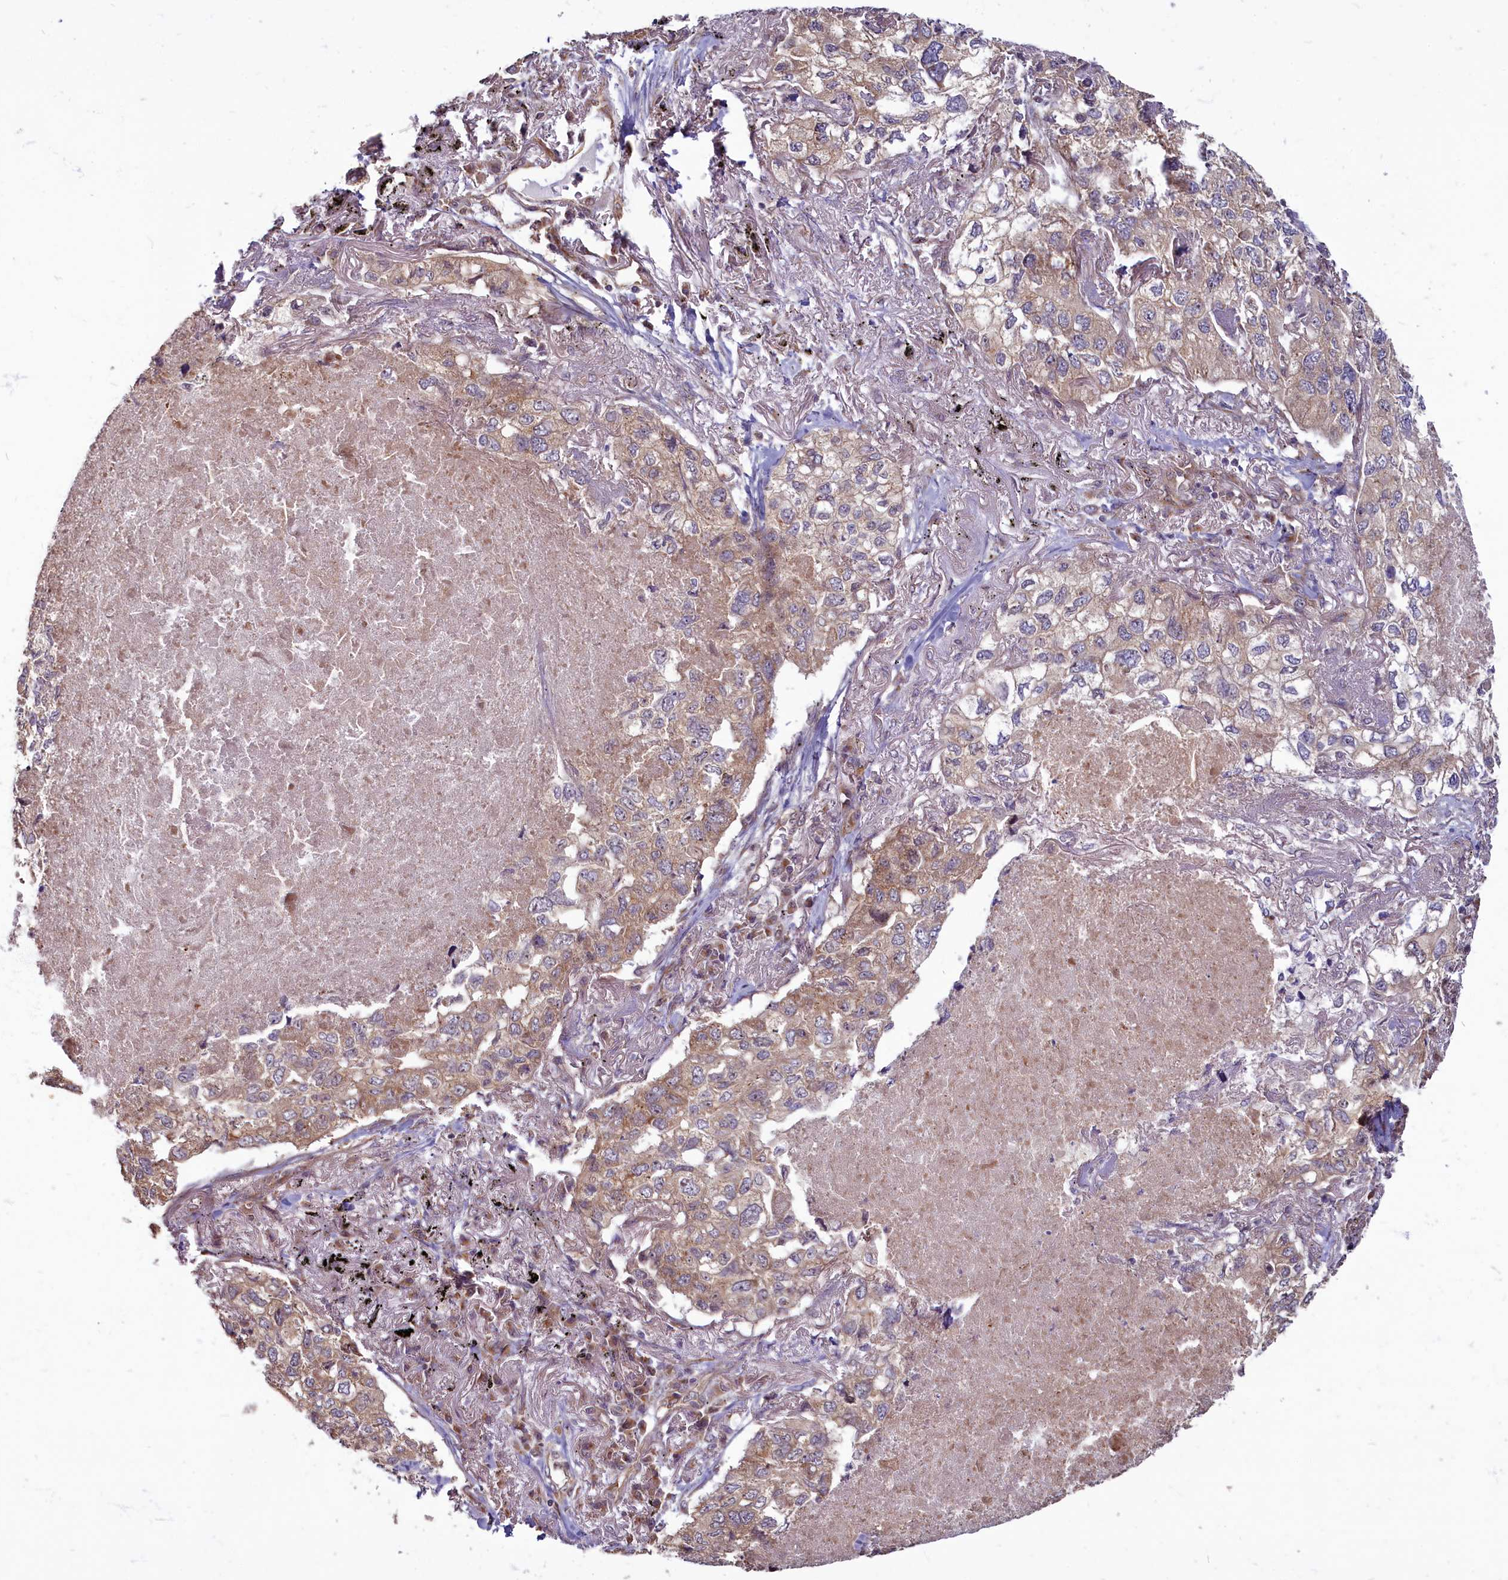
{"staining": {"intensity": "moderate", "quantity": ">75%", "location": "cytoplasmic/membranous"}, "tissue": "lung cancer", "cell_type": "Tumor cells", "image_type": "cancer", "snomed": [{"axis": "morphology", "description": "Adenocarcinoma, NOS"}, {"axis": "topography", "description": "Lung"}], "caption": "Immunohistochemistry of lung cancer (adenocarcinoma) demonstrates medium levels of moderate cytoplasmic/membranous expression in about >75% of tumor cells. (brown staining indicates protein expression, while blue staining denotes nuclei).", "gene": "MYCBP", "patient": {"sex": "male", "age": 65}}